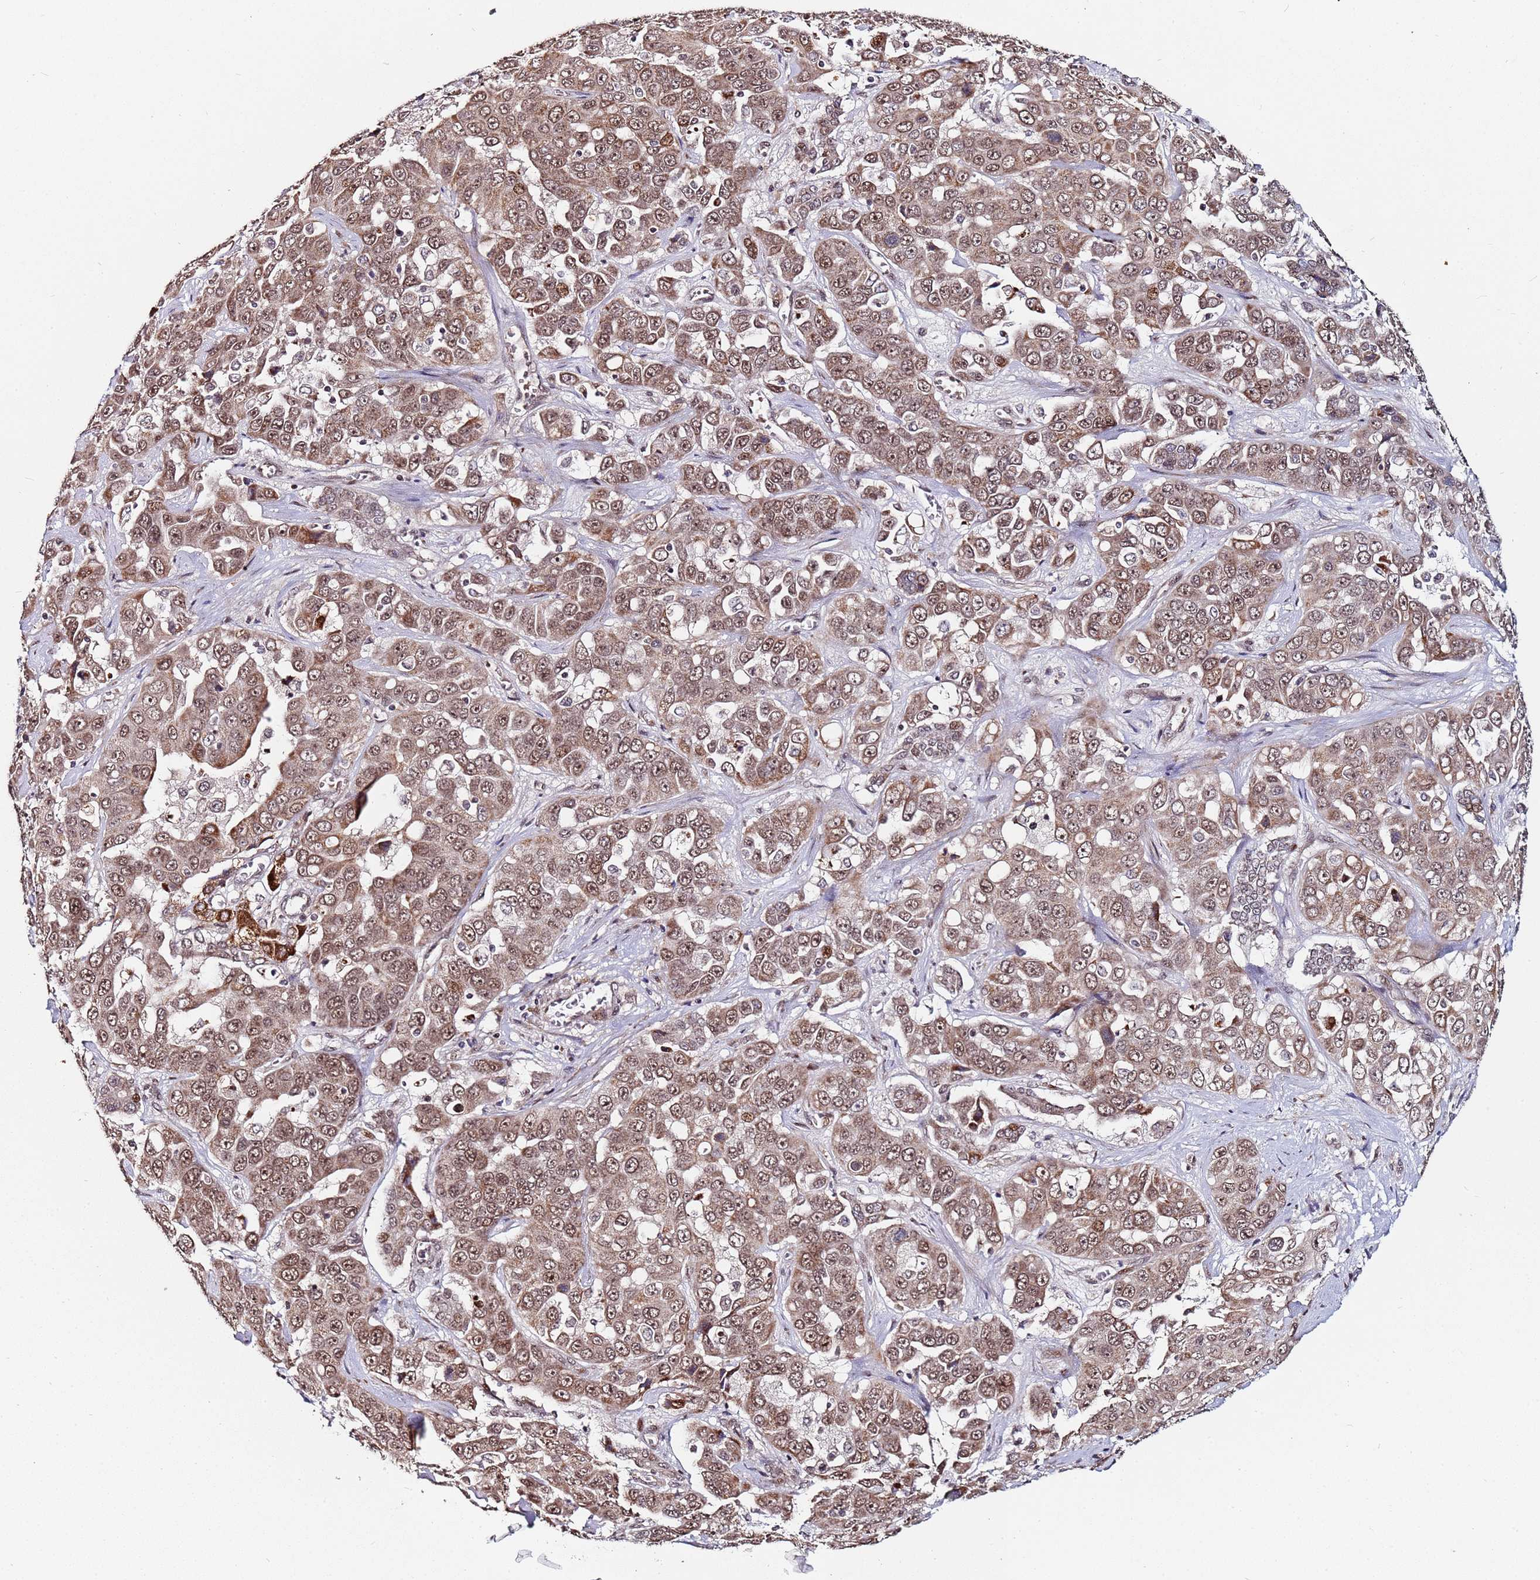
{"staining": {"intensity": "moderate", "quantity": ">75%", "location": "cytoplasmic/membranous,nuclear"}, "tissue": "liver cancer", "cell_type": "Tumor cells", "image_type": "cancer", "snomed": [{"axis": "morphology", "description": "Cholangiocarcinoma"}, {"axis": "topography", "description": "Liver"}], "caption": "Human liver cancer stained with a protein marker shows moderate staining in tumor cells.", "gene": "PPM1H", "patient": {"sex": "female", "age": 52}}